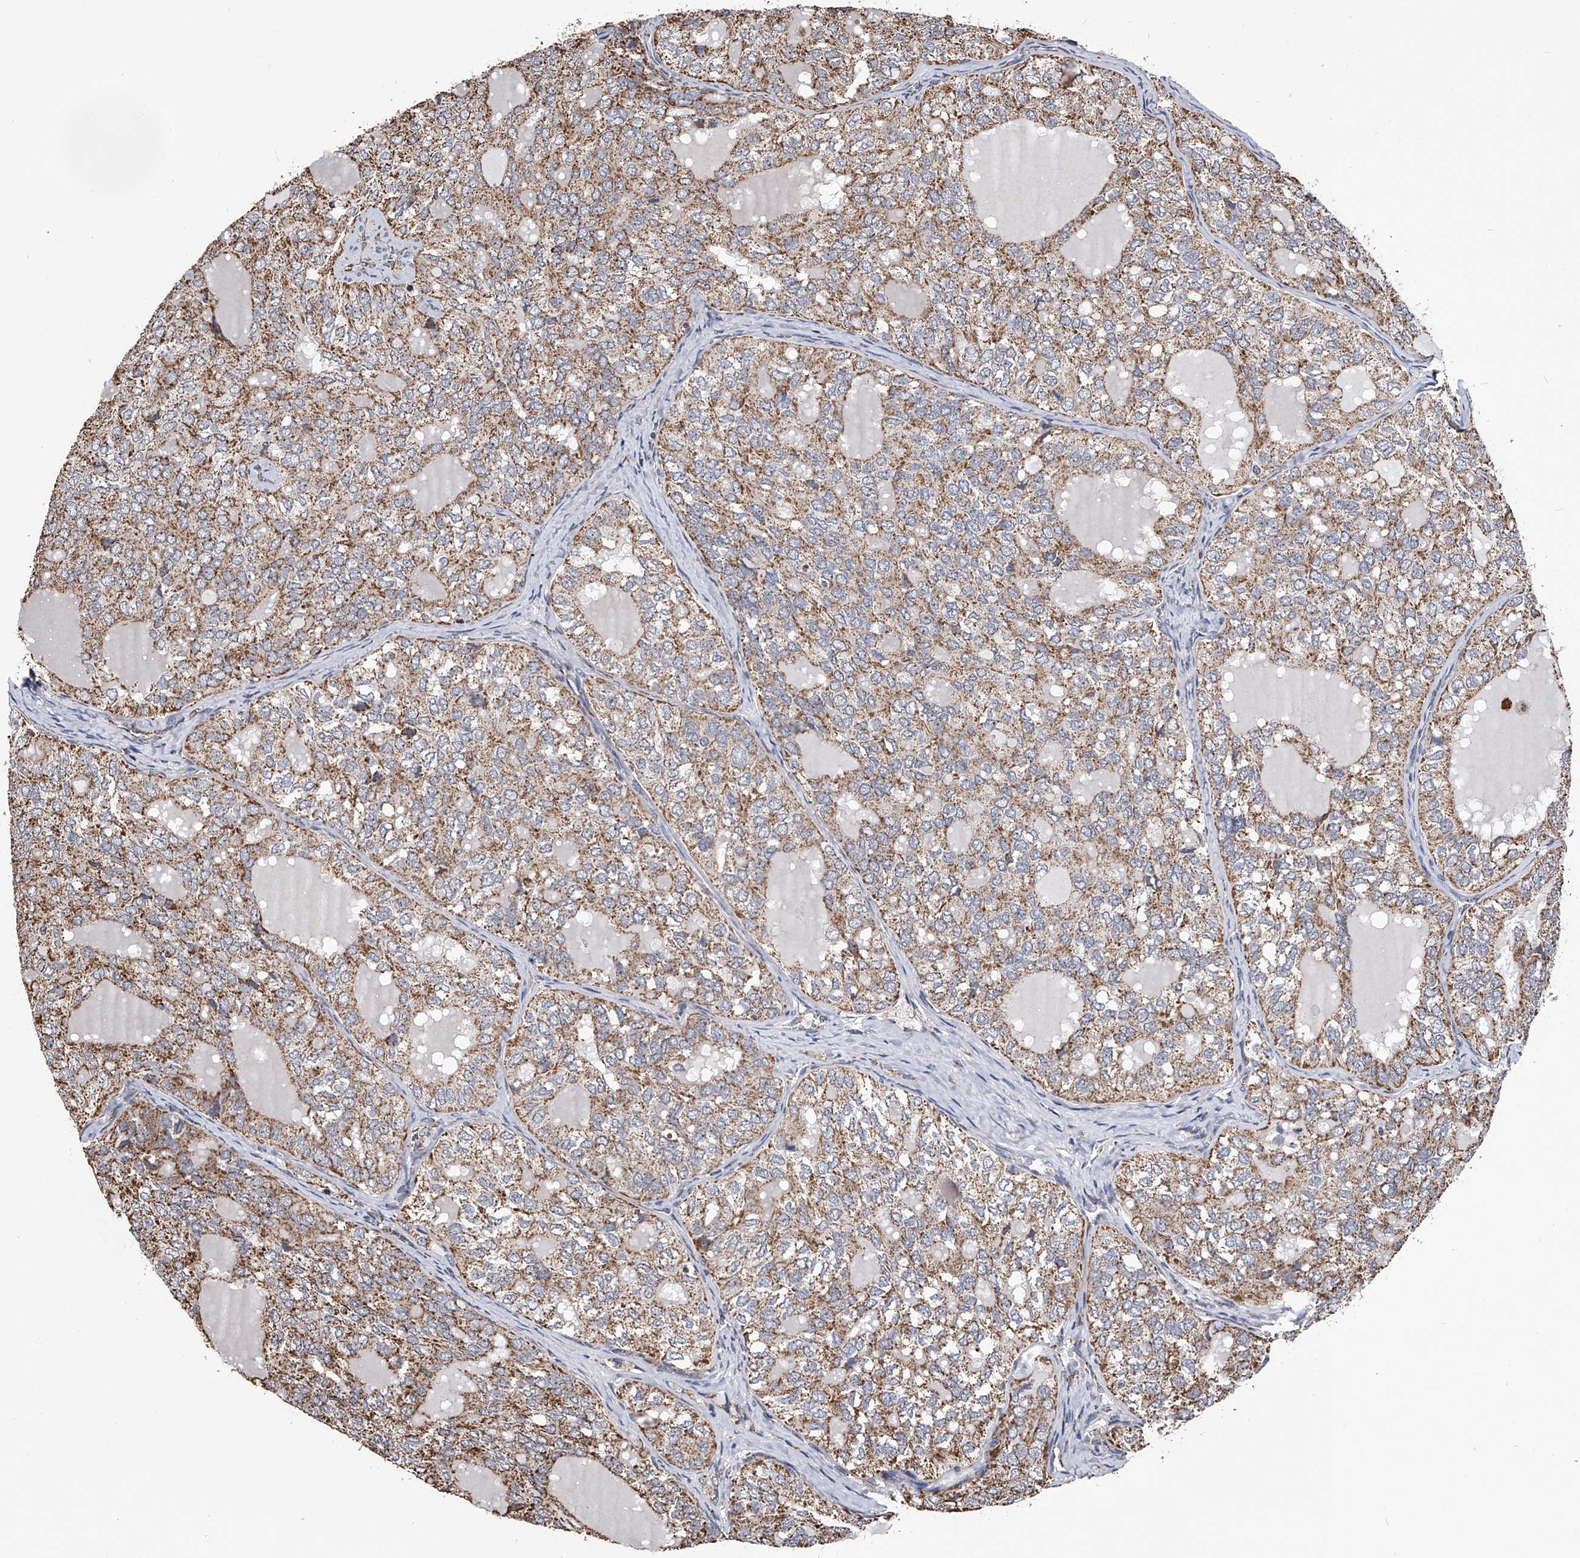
{"staining": {"intensity": "moderate", "quantity": ">75%", "location": "cytoplasmic/membranous"}, "tissue": "thyroid cancer", "cell_type": "Tumor cells", "image_type": "cancer", "snomed": [{"axis": "morphology", "description": "Follicular adenoma carcinoma, NOS"}, {"axis": "topography", "description": "Thyroid gland"}], "caption": "Protein expression by immunohistochemistry shows moderate cytoplasmic/membranous positivity in approximately >75% of tumor cells in thyroid follicular adenoma carcinoma.", "gene": "SMPDL3A", "patient": {"sex": "male", "age": 75}}